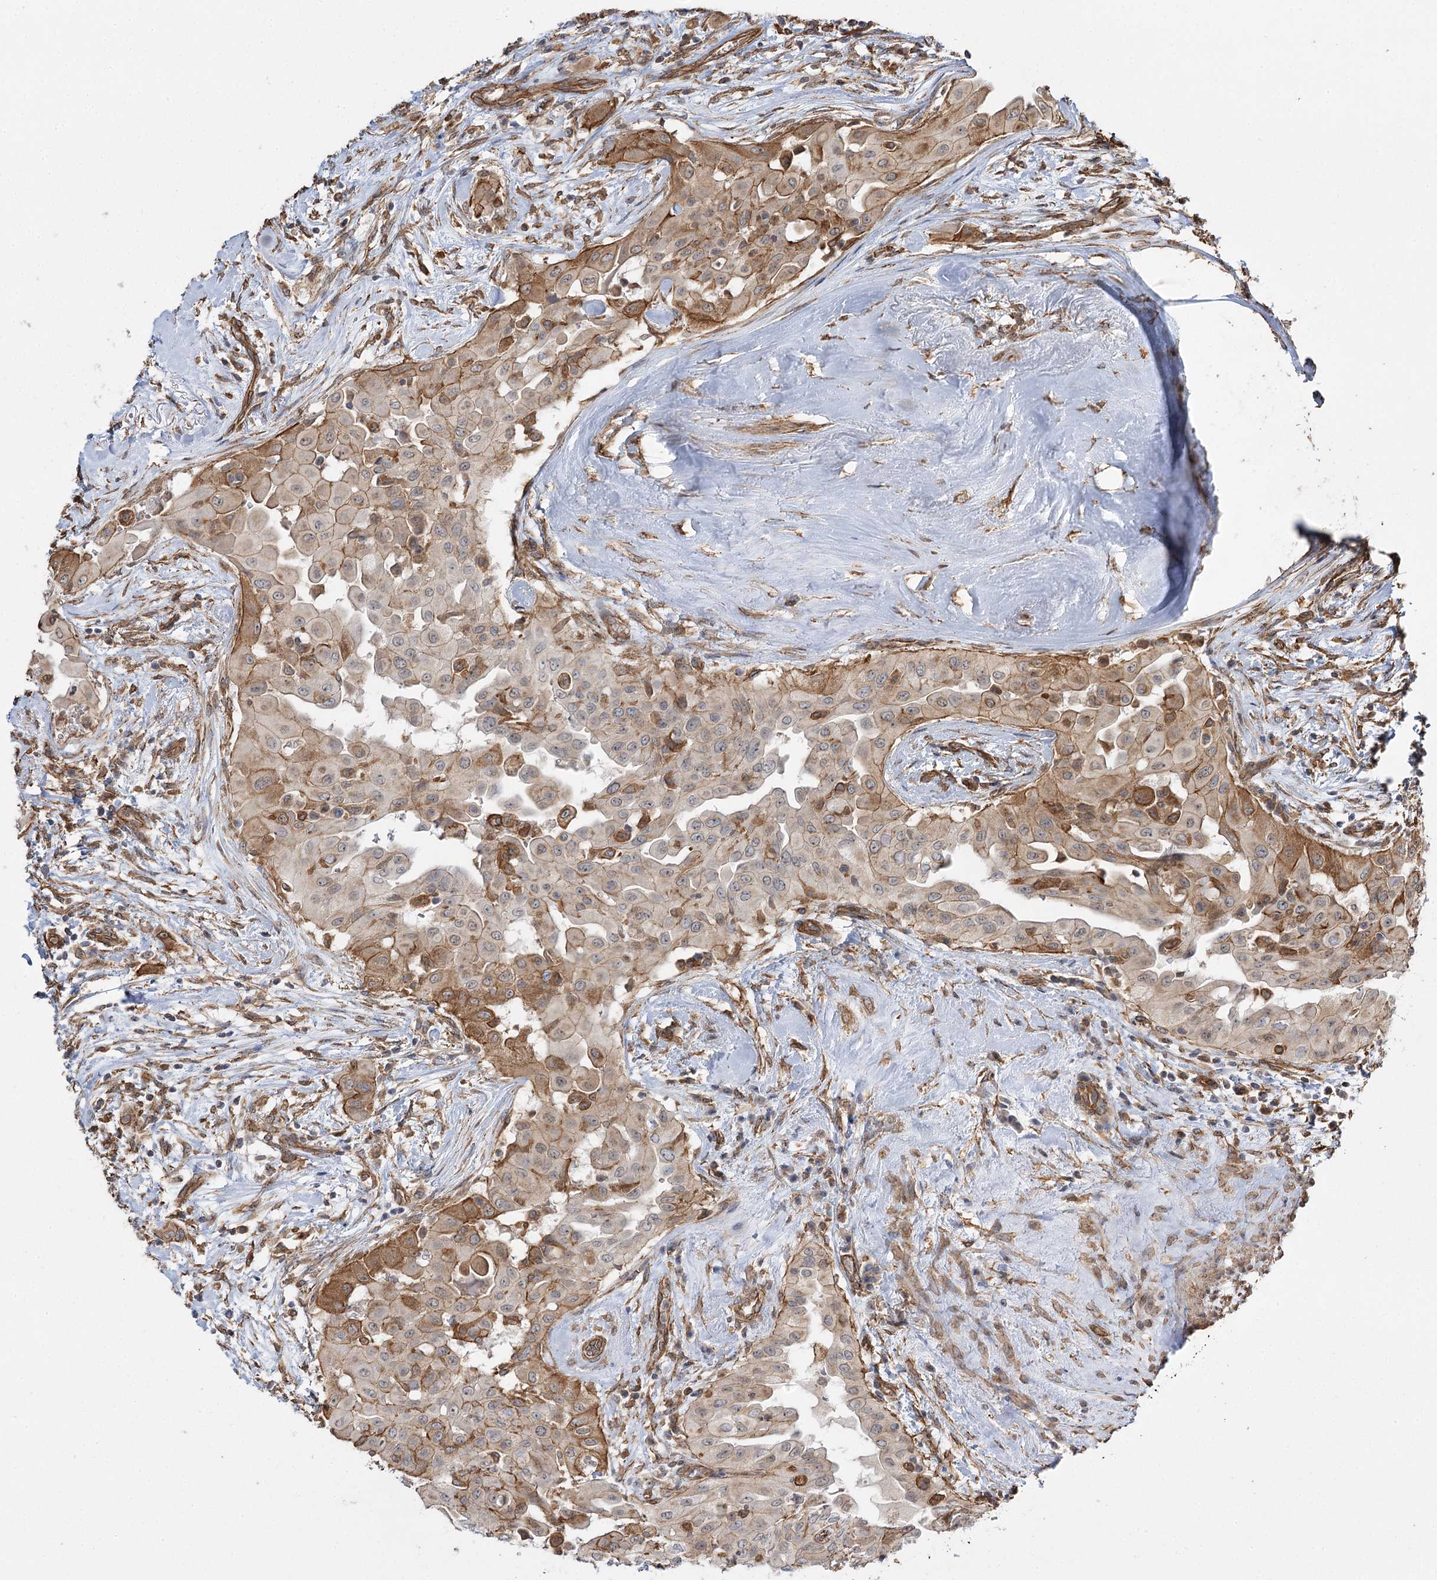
{"staining": {"intensity": "moderate", "quantity": "25%-75%", "location": "cytoplasmic/membranous"}, "tissue": "thyroid cancer", "cell_type": "Tumor cells", "image_type": "cancer", "snomed": [{"axis": "morphology", "description": "Papillary adenocarcinoma, NOS"}, {"axis": "topography", "description": "Thyroid gland"}], "caption": "Immunohistochemistry micrograph of neoplastic tissue: human thyroid cancer (papillary adenocarcinoma) stained using IHC reveals medium levels of moderate protein expression localized specifically in the cytoplasmic/membranous of tumor cells, appearing as a cytoplasmic/membranous brown color.", "gene": "SH3BP5L", "patient": {"sex": "female", "age": 59}}